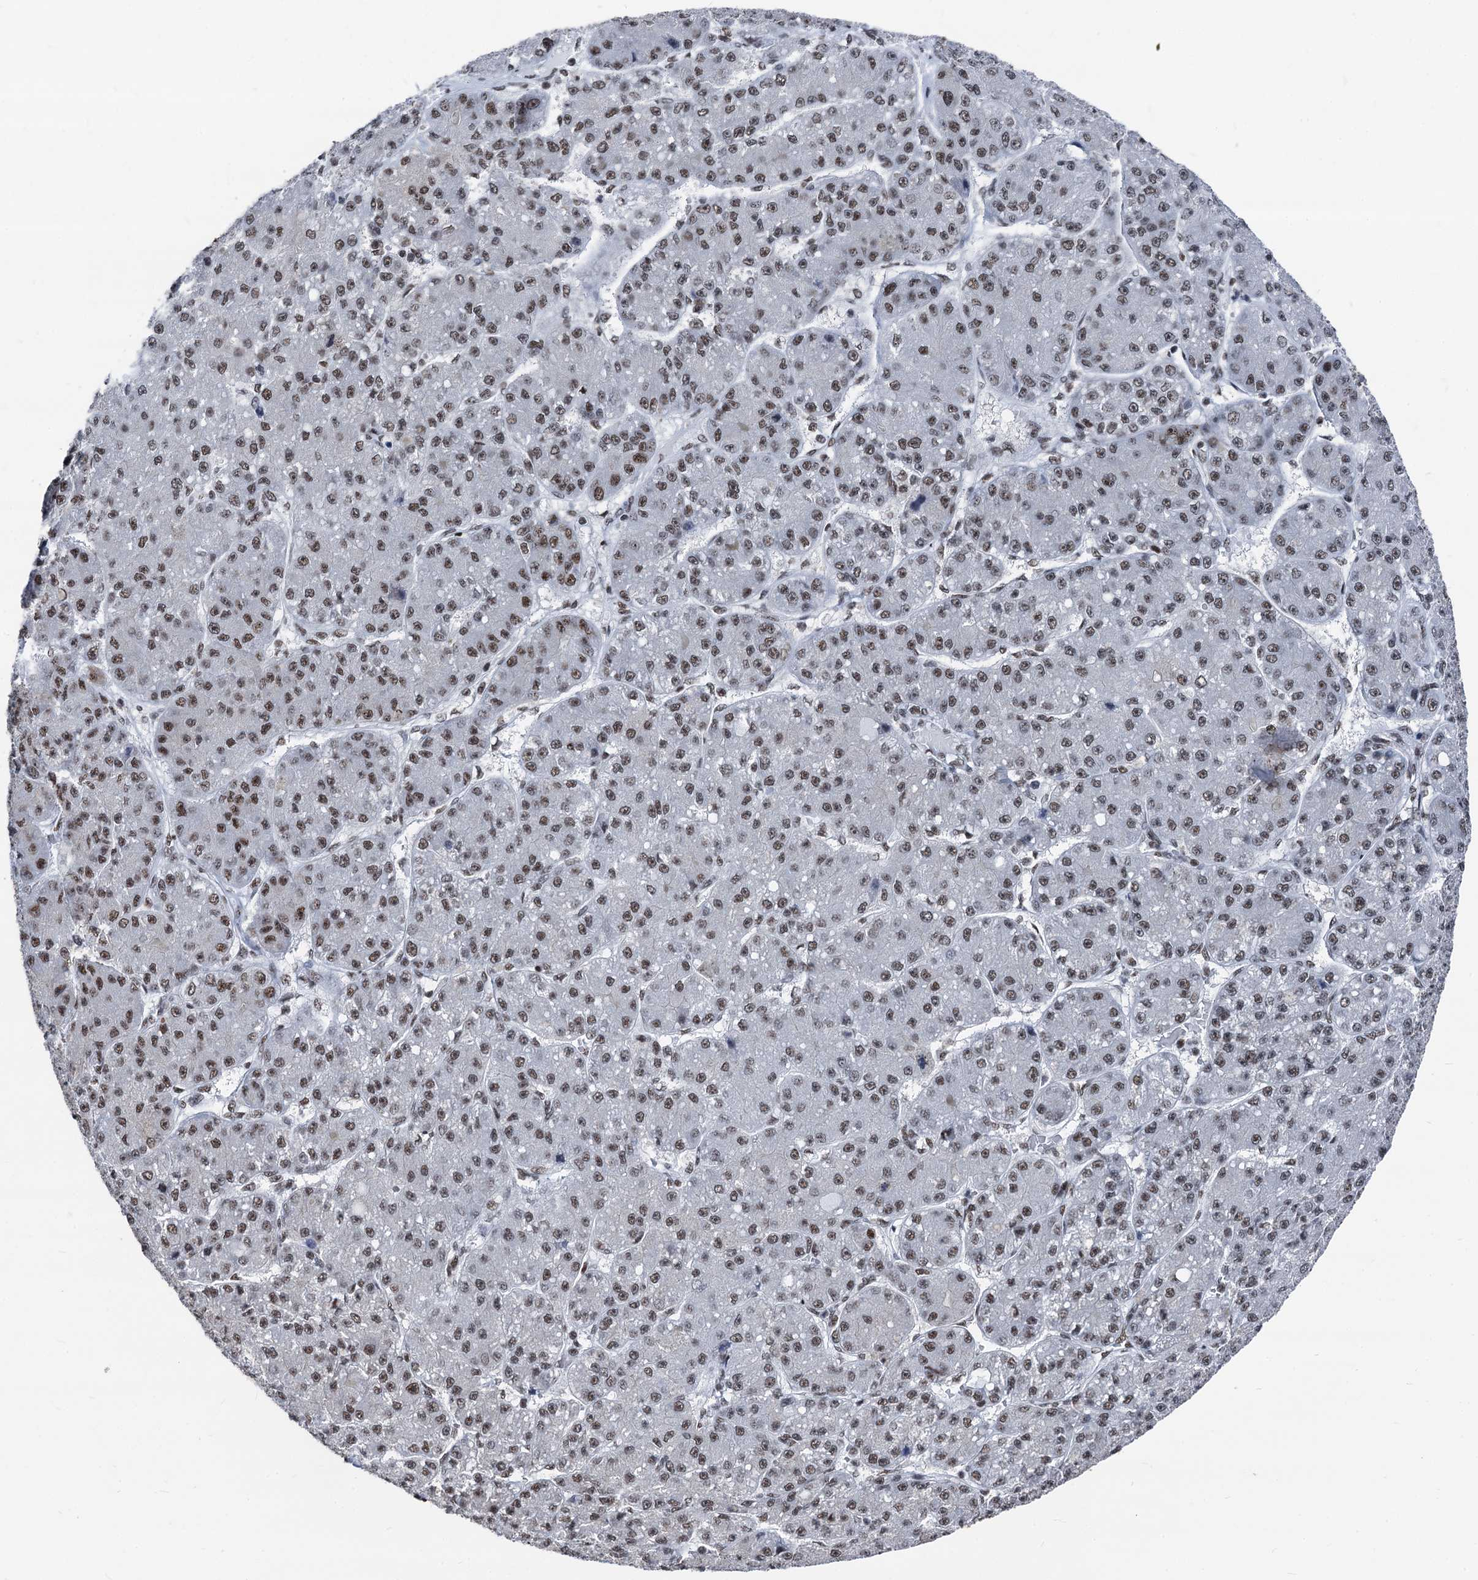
{"staining": {"intensity": "moderate", "quantity": ">75%", "location": "nuclear"}, "tissue": "liver cancer", "cell_type": "Tumor cells", "image_type": "cancer", "snomed": [{"axis": "morphology", "description": "Carcinoma, Hepatocellular, NOS"}, {"axis": "topography", "description": "Liver"}], "caption": "Tumor cells reveal medium levels of moderate nuclear positivity in approximately >75% of cells in human liver cancer (hepatocellular carcinoma).", "gene": "DDX23", "patient": {"sex": "male", "age": 67}}